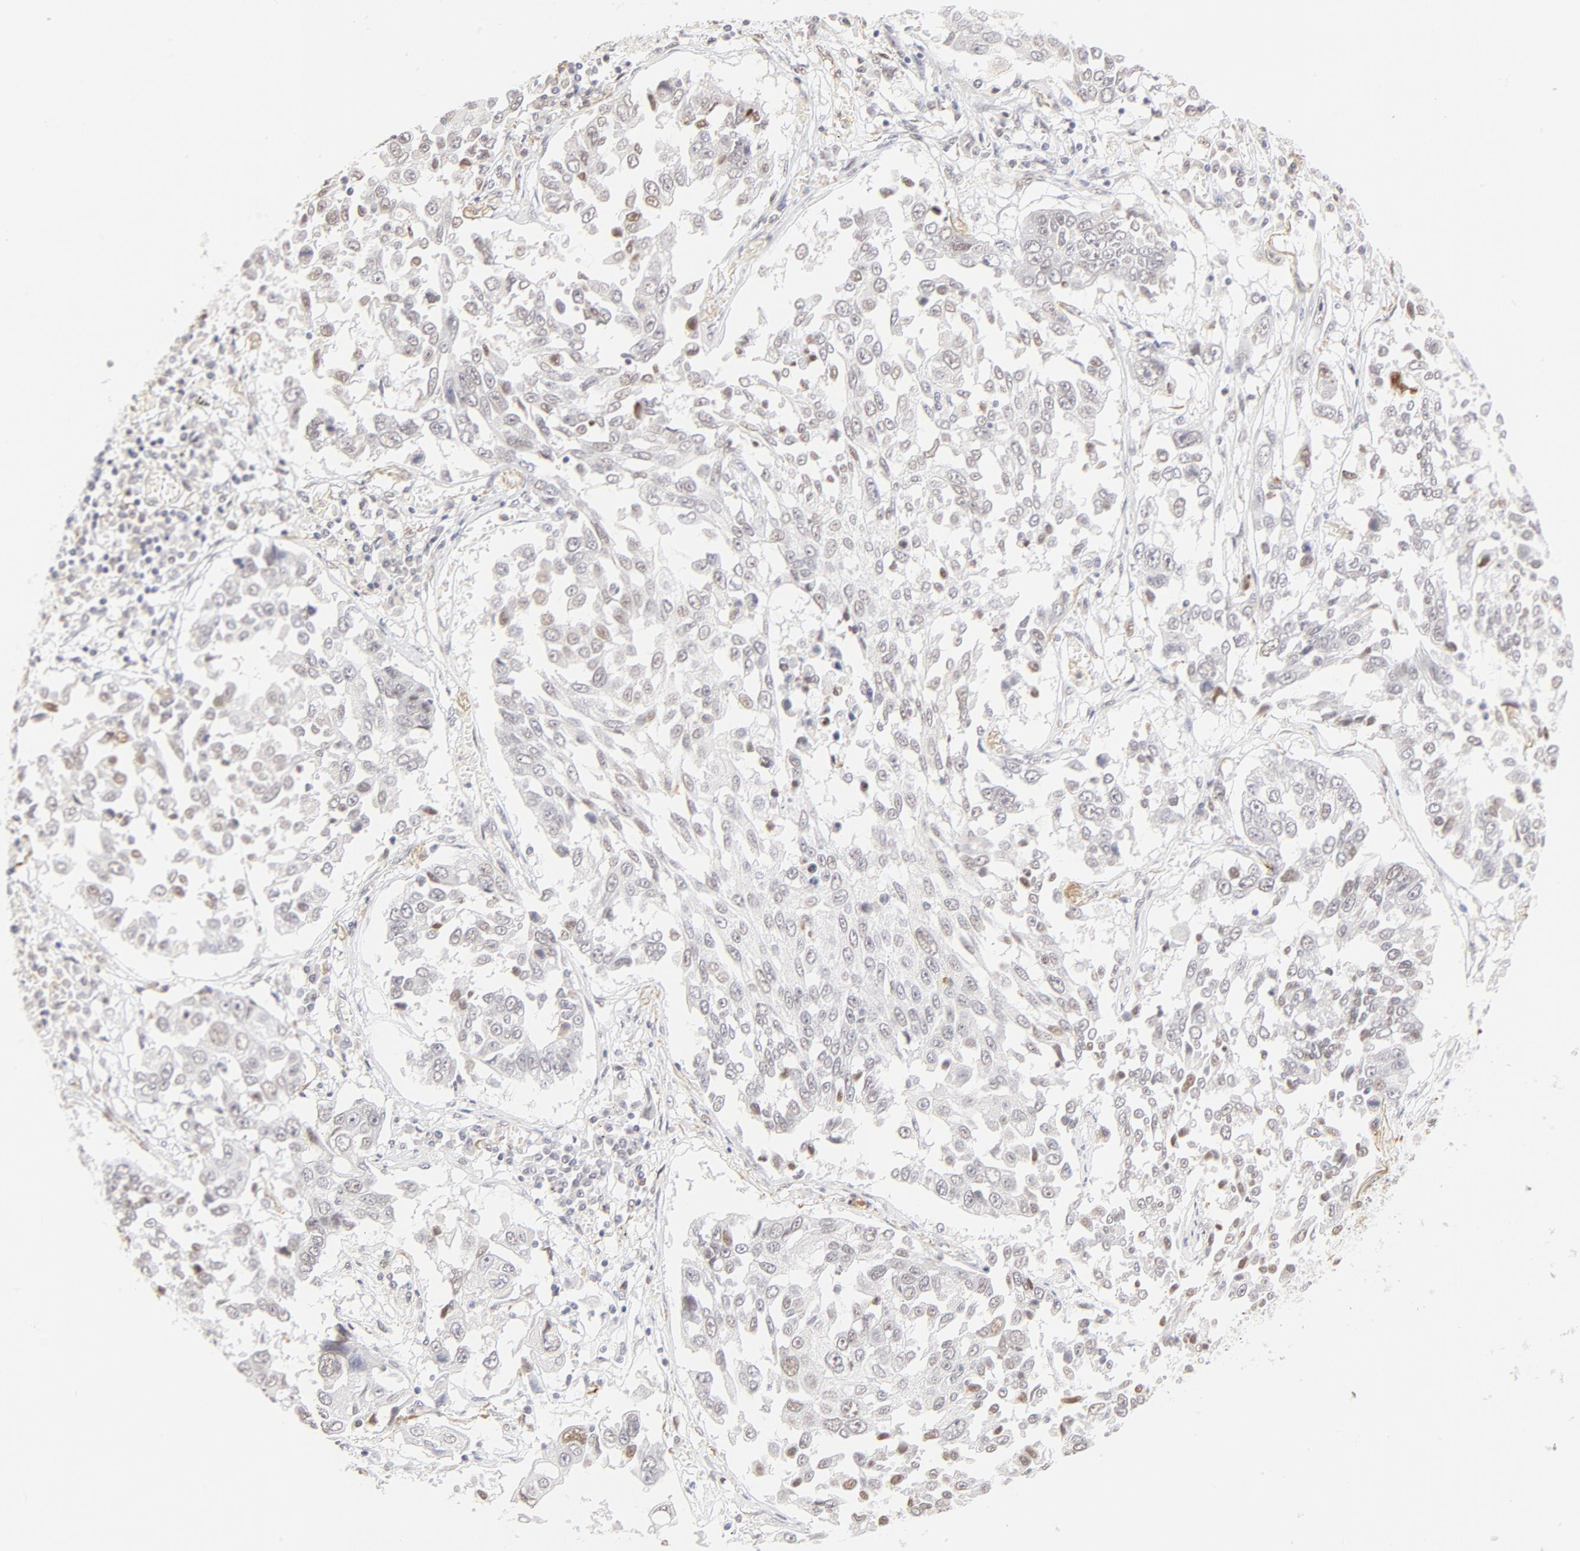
{"staining": {"intensity": "weak", "quantity": "<25%", "location": "nuclear"}, "tissue": "lung cancer", "cell_type": "Tumor cells", "image_type": "cancer", "snomed": [{"axis": "morphology", "description": "Squamous cell carcinoma, NOS"}, {"axis": "topography", "description": "Lung"}], "caption": "Immunohistochemical staining of lung cancer exhibits no significant staining in tumor cells.", "gene": "PBX1", "patient": {"sex": "male", "age": 71}}